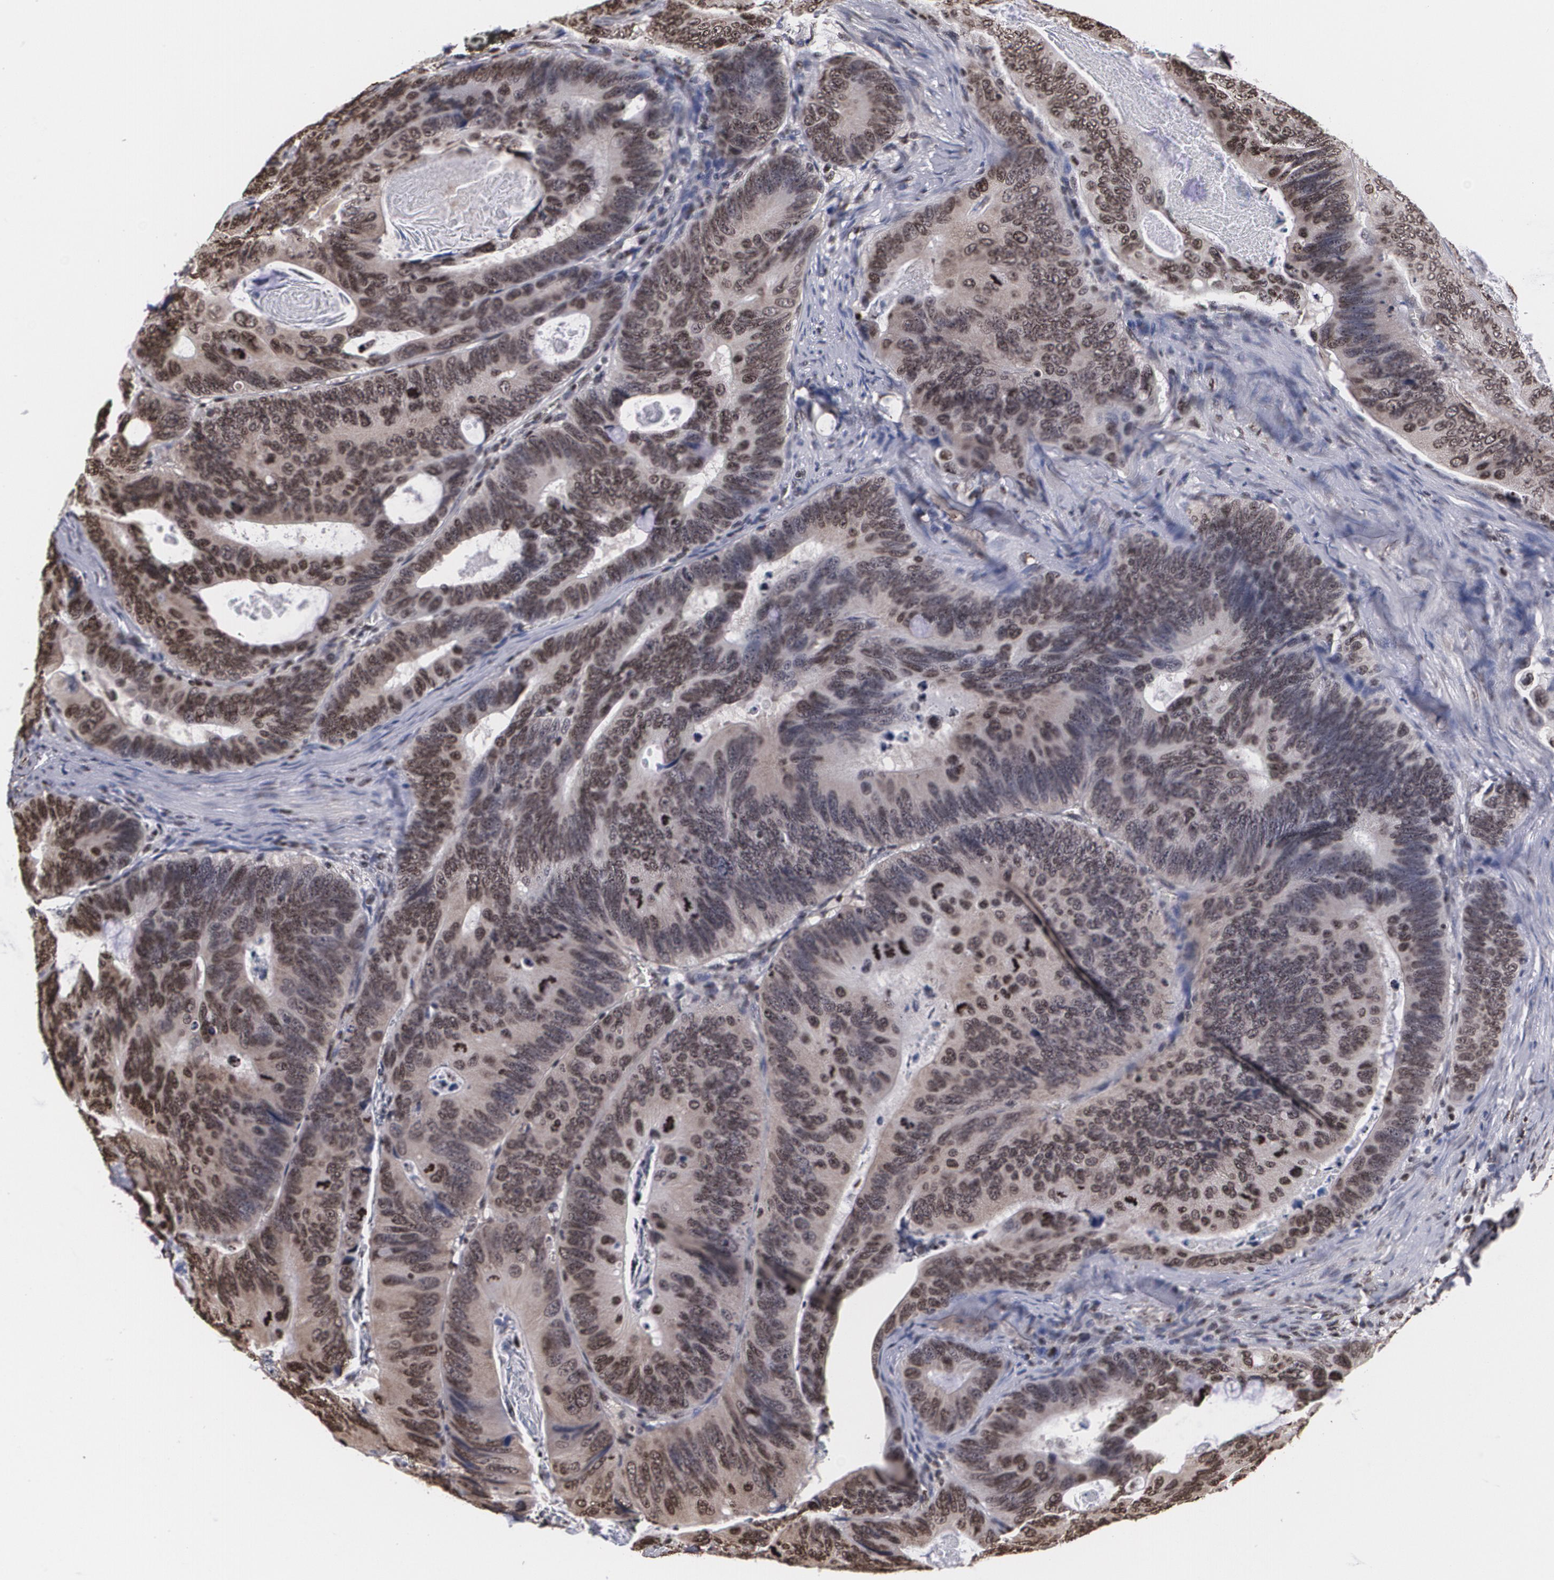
{"staining": {"intensity": "weak", "quantity": "25%-75%", "location": "cytoplasmic/membranous,nuclear"}, "tissue": "colorectal cancer", "cell_type": "Tumor cells", "image_type": "cancer", "snomed": [{"axis": "morphology", "description": "Adenocarcinoma, NOS"}, {"axis": "topography", "description": "Colon"}], "caption": "IHC of human adenocarcinoma (colorectal) displays low levels of weak cytoplasmic/membranous and nuclear expression in approximately 25%-75% of tumor cells.", "gene": "MVP", "patient": {"sex": "female", "age": 55}}